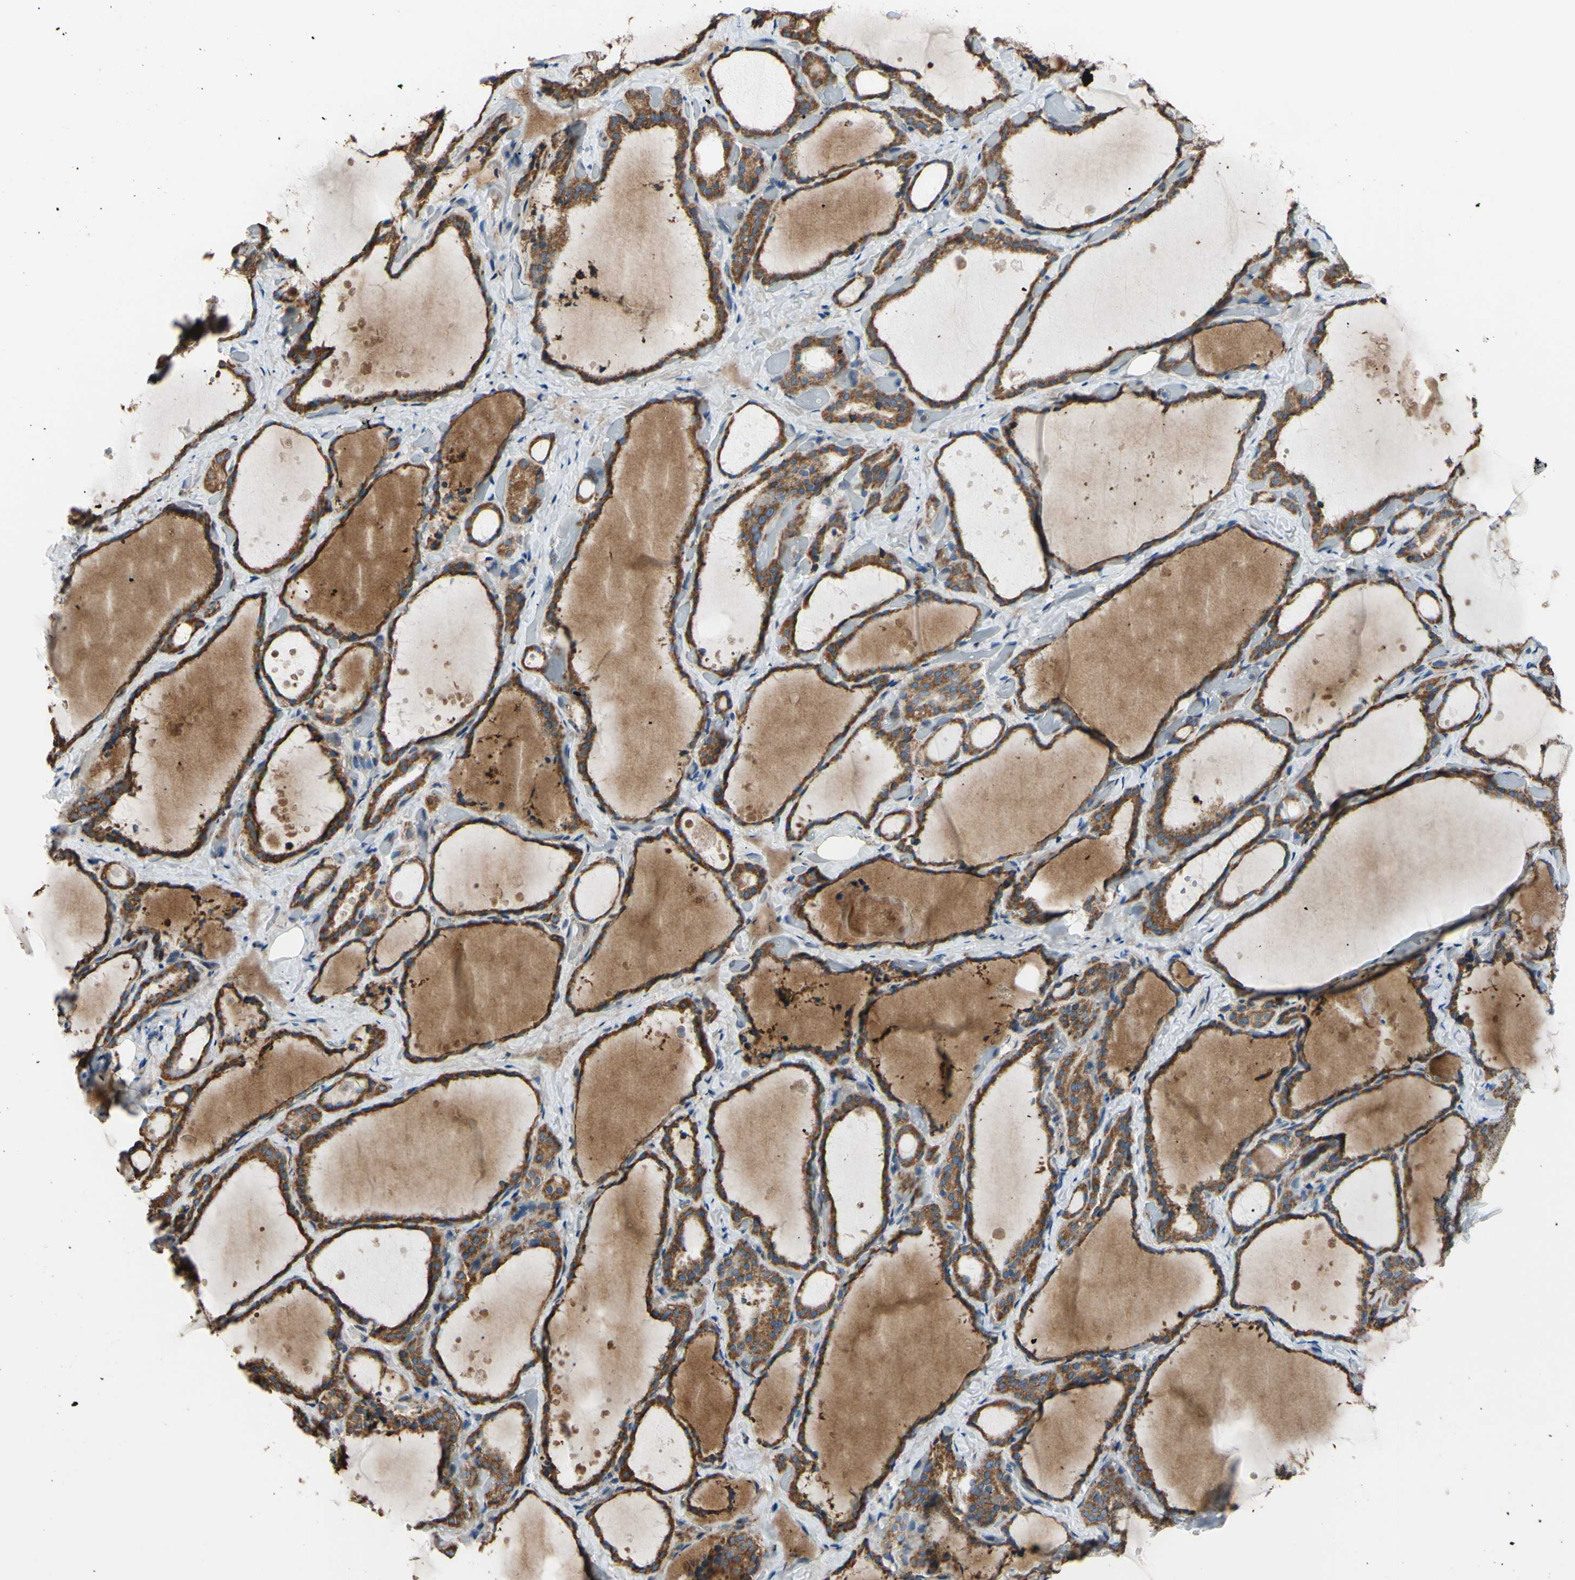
{"staining": {"intensity": "strong", "quantity": ">75%", "location": "cytoplasmic/membranous"}, "tissue": "thyroid gland", "cell_type": "Glandular cells", "image_type": "normal", "snomed": [{"axis": "morphology", "description": "Normal tissue, NOS"}, {"axis": "topography", "description": "Thyroid gland"}], "caption": "Protein expression analysis of benign thyroid gland exhibits strong cytoplasmic/membranous staining in approximately >75% of glandular cells.", "gene": "BMF", "patient": {"sex": "female", "age": 44}}